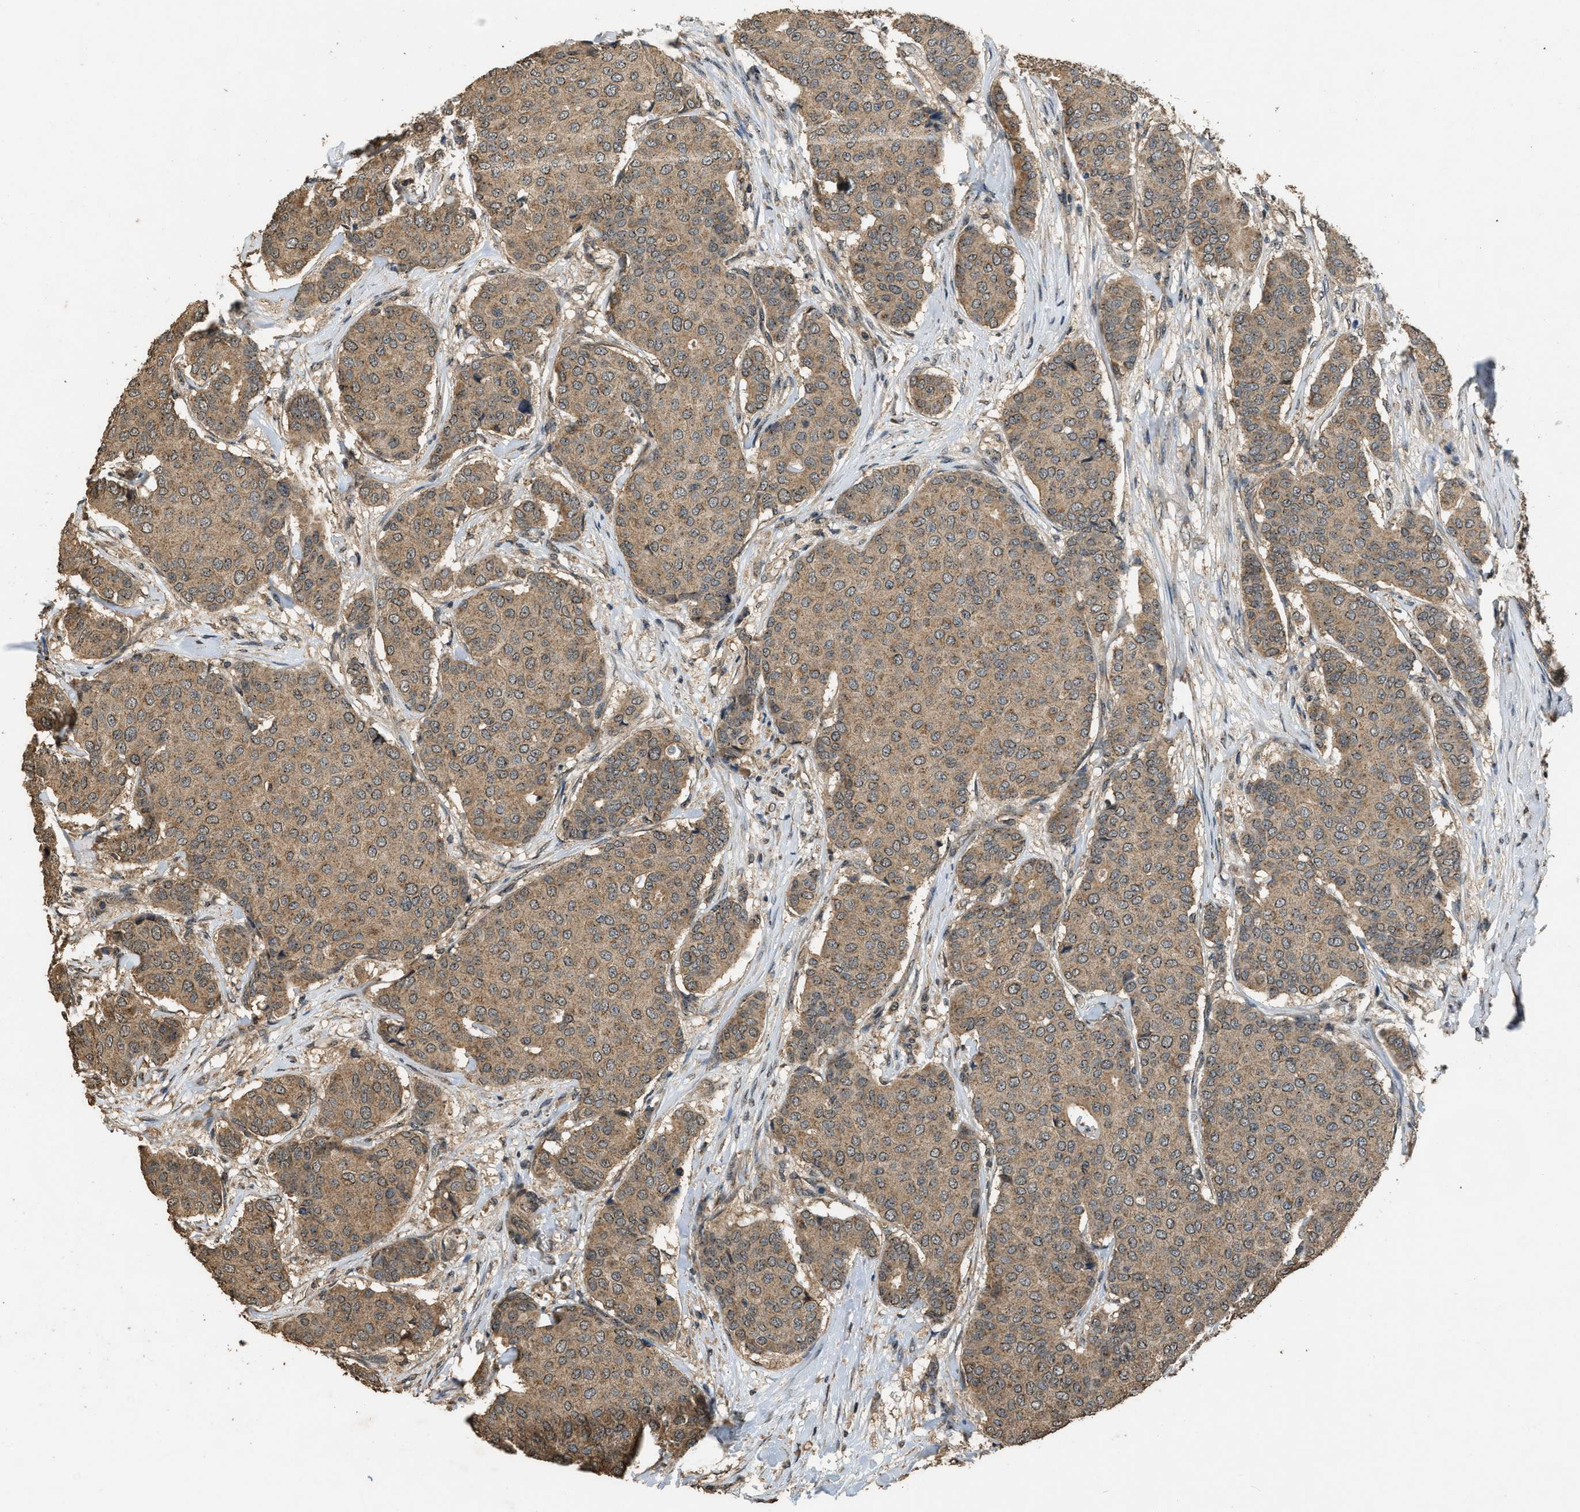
{"staining": {"intensity": "weak", "quantity": ">75%", "location": "cytoplasmic/membranous"}, "tissue": "breast cancer", "cell_type": "Tumor cells", "image_type": "cancer", "snomed": [{"axis": "morphology", "description": "Duct carcinoma"}, {"axis": "topography", "description": "Breast"}], "caption": "Immunohistochemical staining of breast cancer (invasive ductal carcinoma) demonstrates low levels of weak cytoplasmic/membranous protein expression in approximately >75% of tumor cells.", "gene": "DENND6B", "patient": {"sex": "female", "age": 75}}